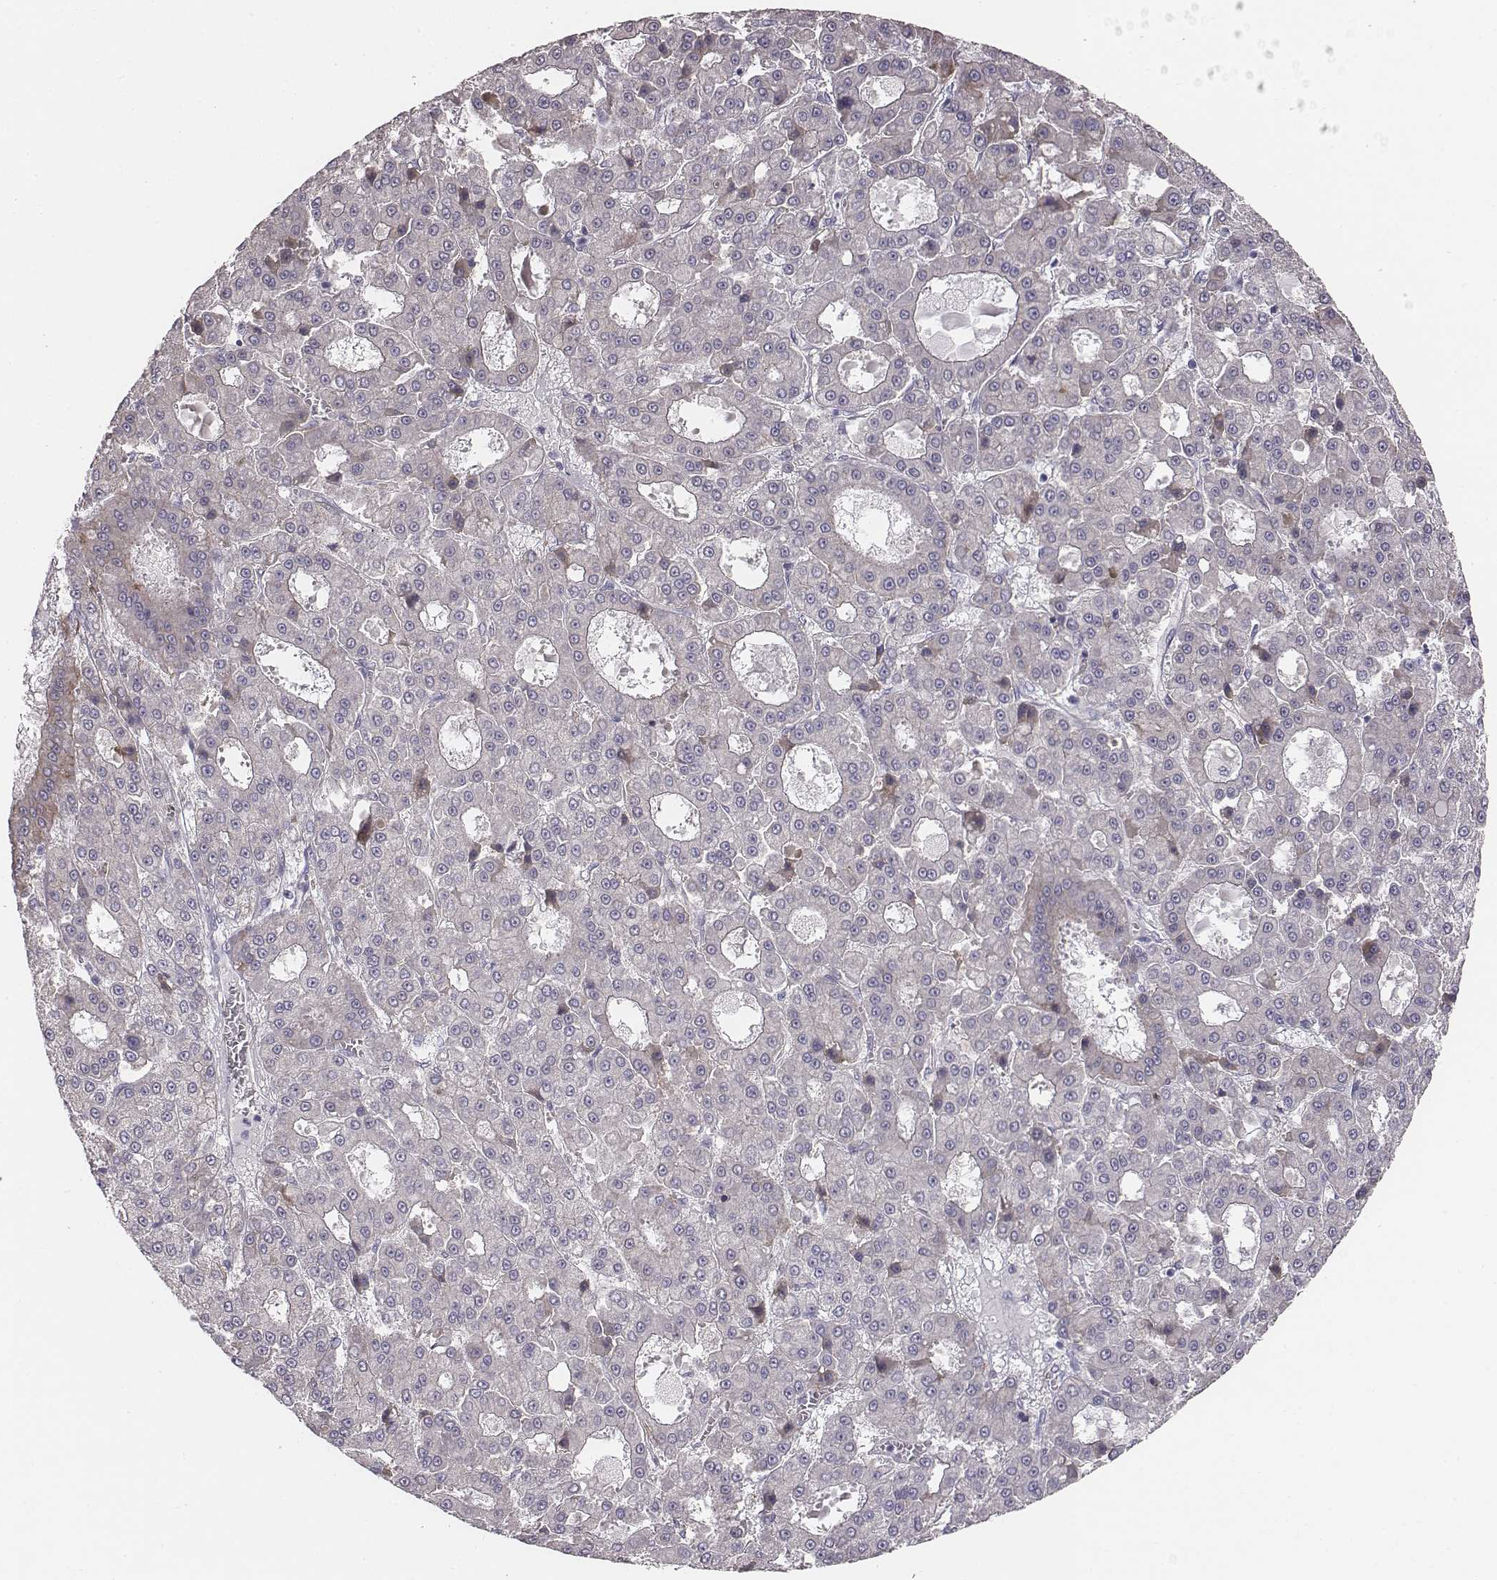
{"staining": {"intensity": "negative", "quantity": "none", "location": "none"}, "tissue": "liver cancer", "cell_type": "Tumor cells", "image_type": "cancer", "snomed": [{"axis": "morphology", "description": "Carcinoma, Hepatocellular, NOS"}, {"axis": "topography", "description": "Liver"}], "caption": "The histopathology image demonstrates no staining of tumor cells in liver cancer (hepatocellular carcinoma). The staining is performed using DAB brown chromogen with nuclei counter-stained in using hematoxylin.", "gene": "PRKCZ", "patient": {"sex": "male", "age": 70}}